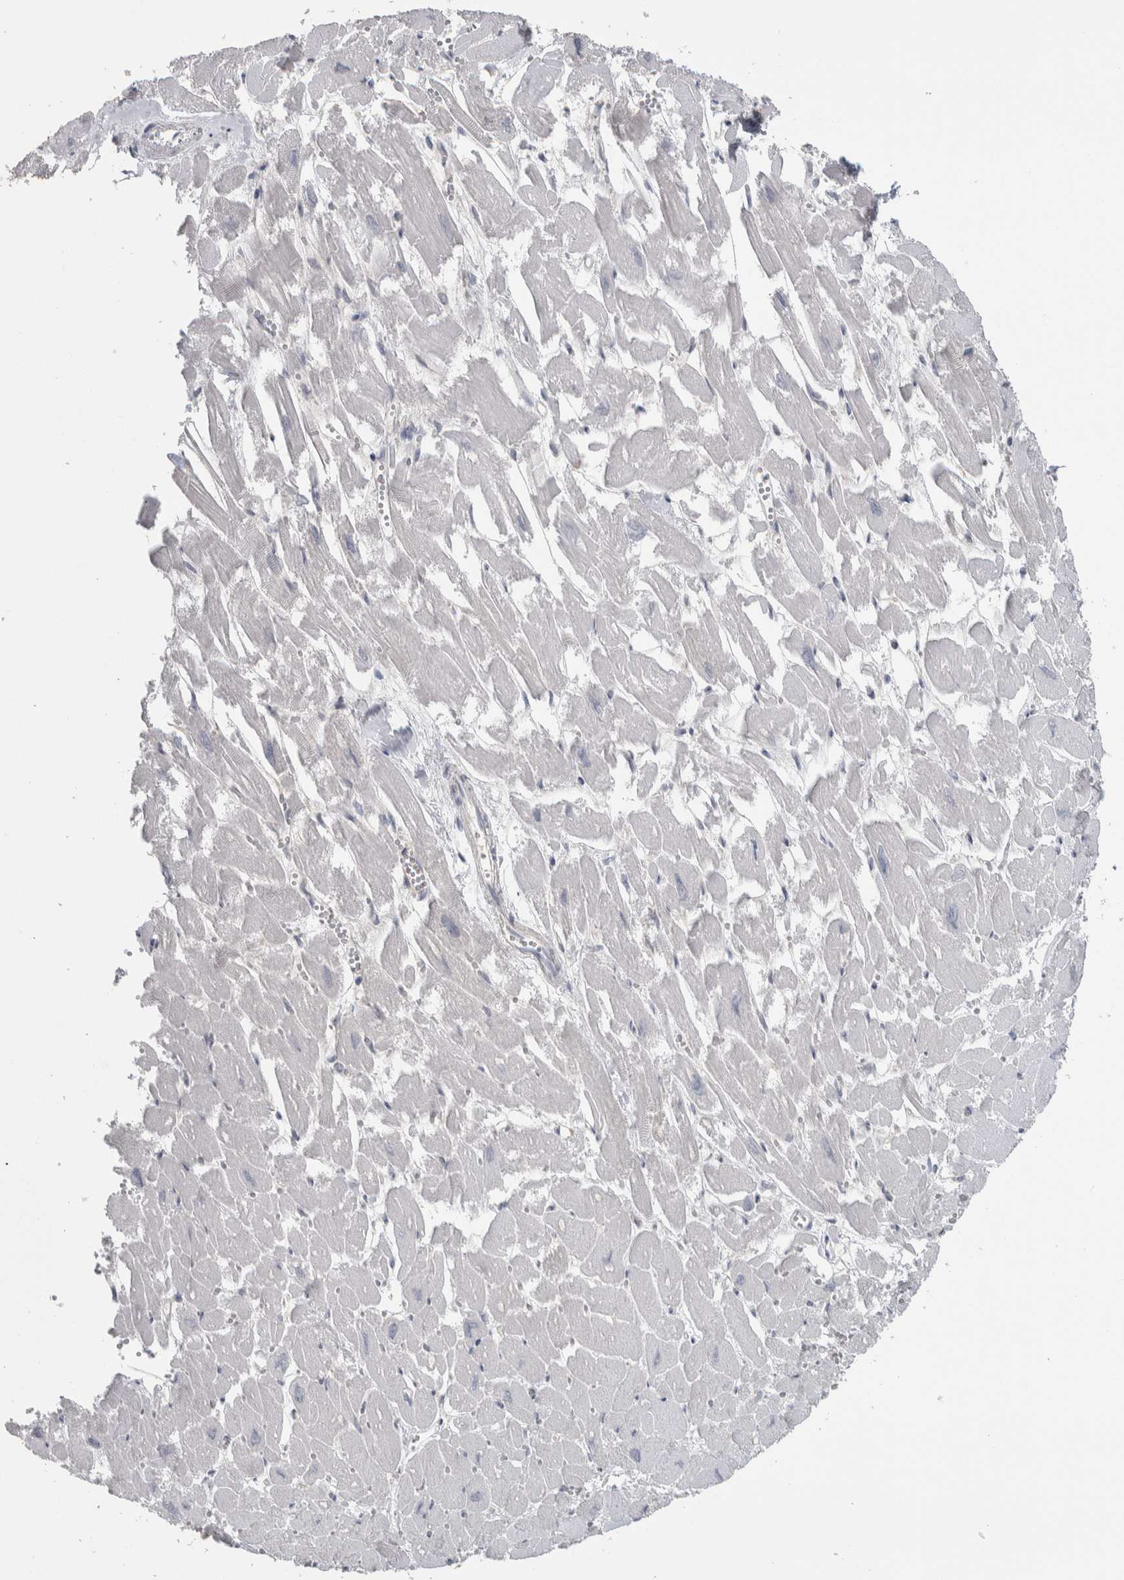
{"staining": {"intensity": "negative", "quantity": "none", "location": "none"}, "tissue": "heart muscle", "cell_type": "Cardiomyocytes", "image_type": "normal", "snomed": [{"axis": "morphology", "description": "Normal tissue, NOS"}, {"axis": "topography", "description": "Heart"}], "caption": "A micrograph of heart muscle stained for a protein exhibits no brown staining in cardiomyocytes.", "gene": "GPHN", "patient": {"sex": "male", "age": 54}}